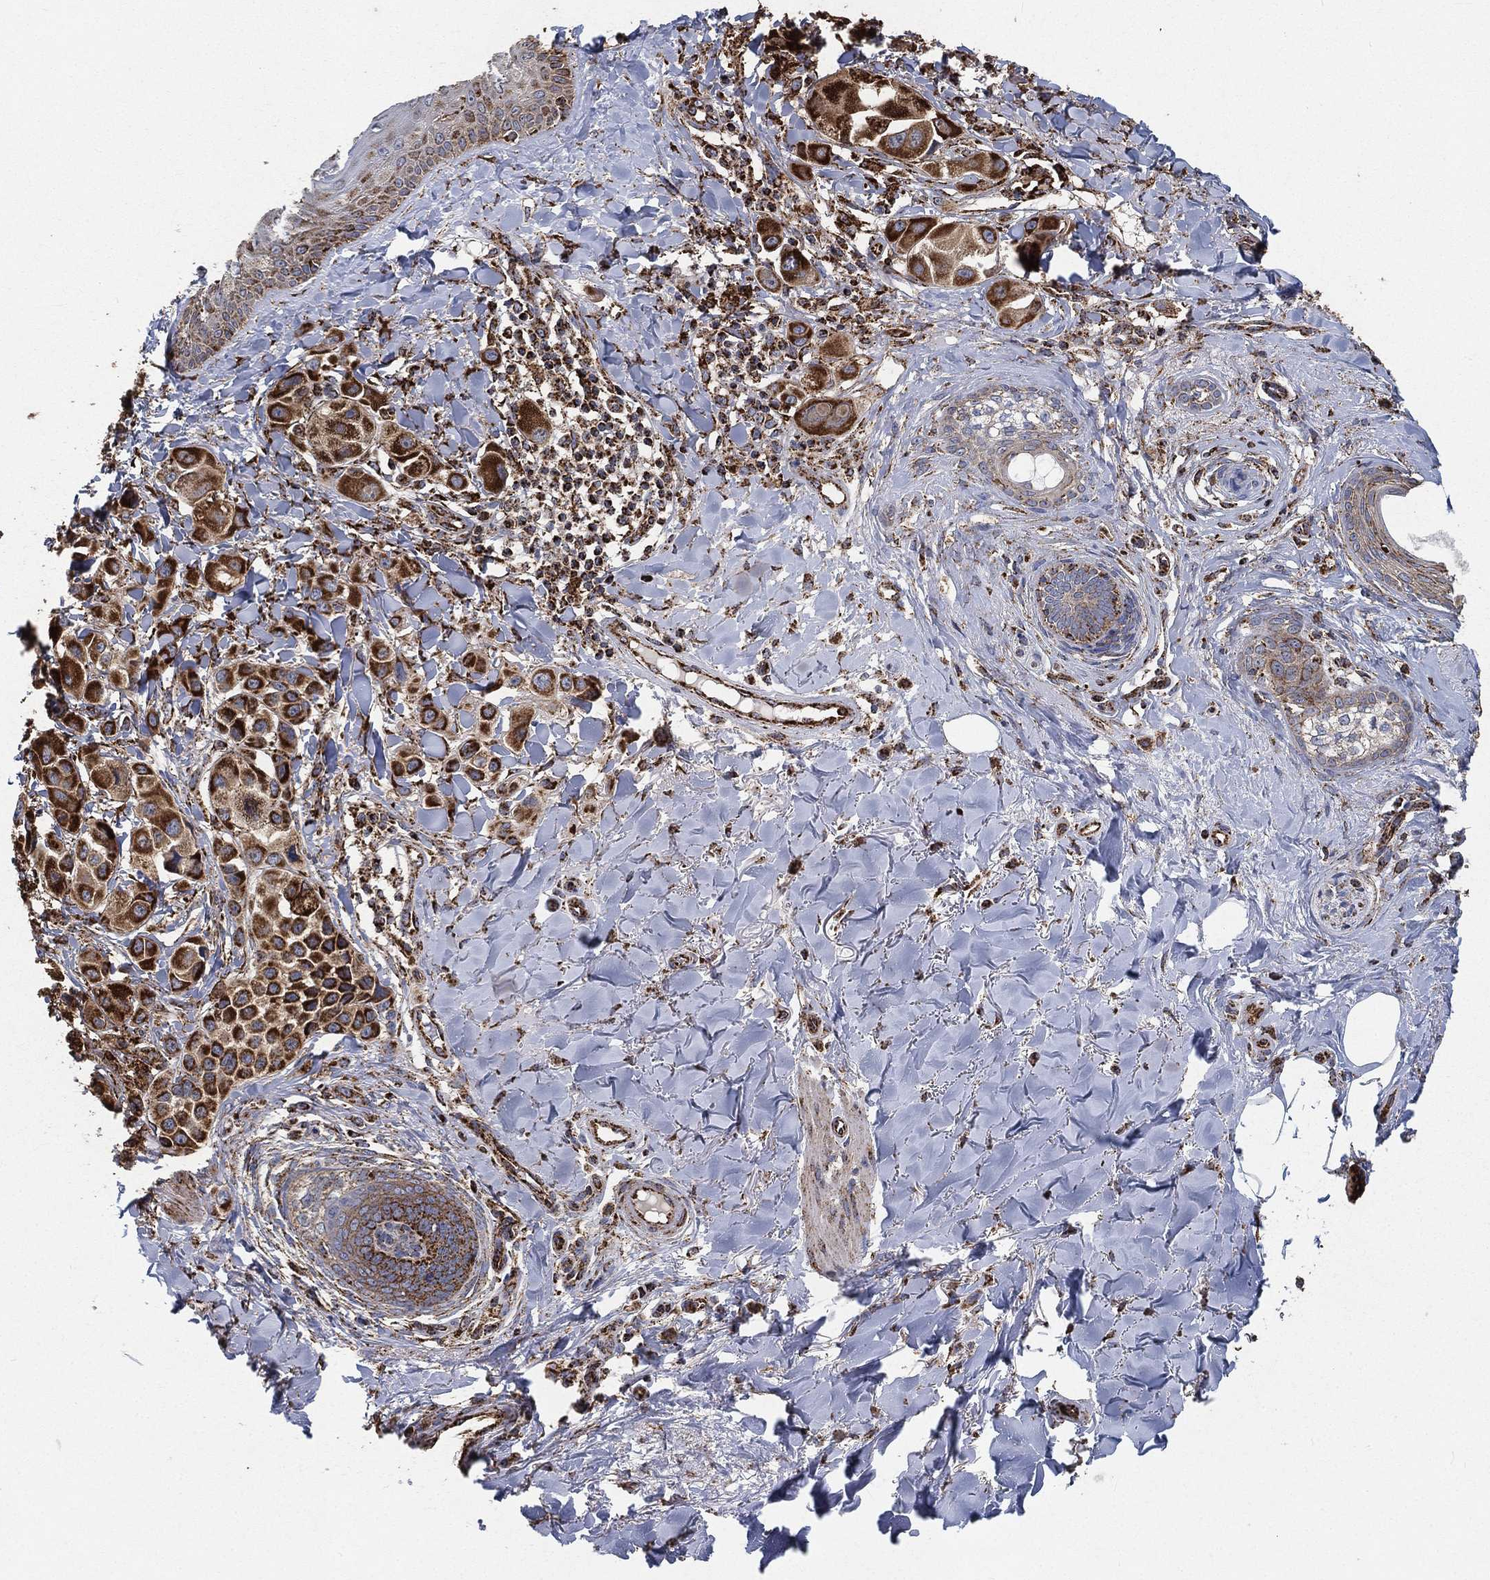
{"staining": {"intensity": "strong", "quantity": ">75%", "location": "cytoplasmic/membranous"}, "tissue": "melanoma", "cell_type": "Tumor cells", "image_type": "cancer", "snomed": [{"axis": "morphology", "description": "Malignant melanoma, NOS"}, {"axis": "topography", "description": "Skin"}], "caption": "Melanoma stained with DAB (3,3'-diaminobenzidine) immunohistochemistry displays high levels of strong cytoplasmic/membranous expression in approximately >75% of tumor cells.", "gene": "SLC38A7", "patient": {"sex": "male", "age": 57}}